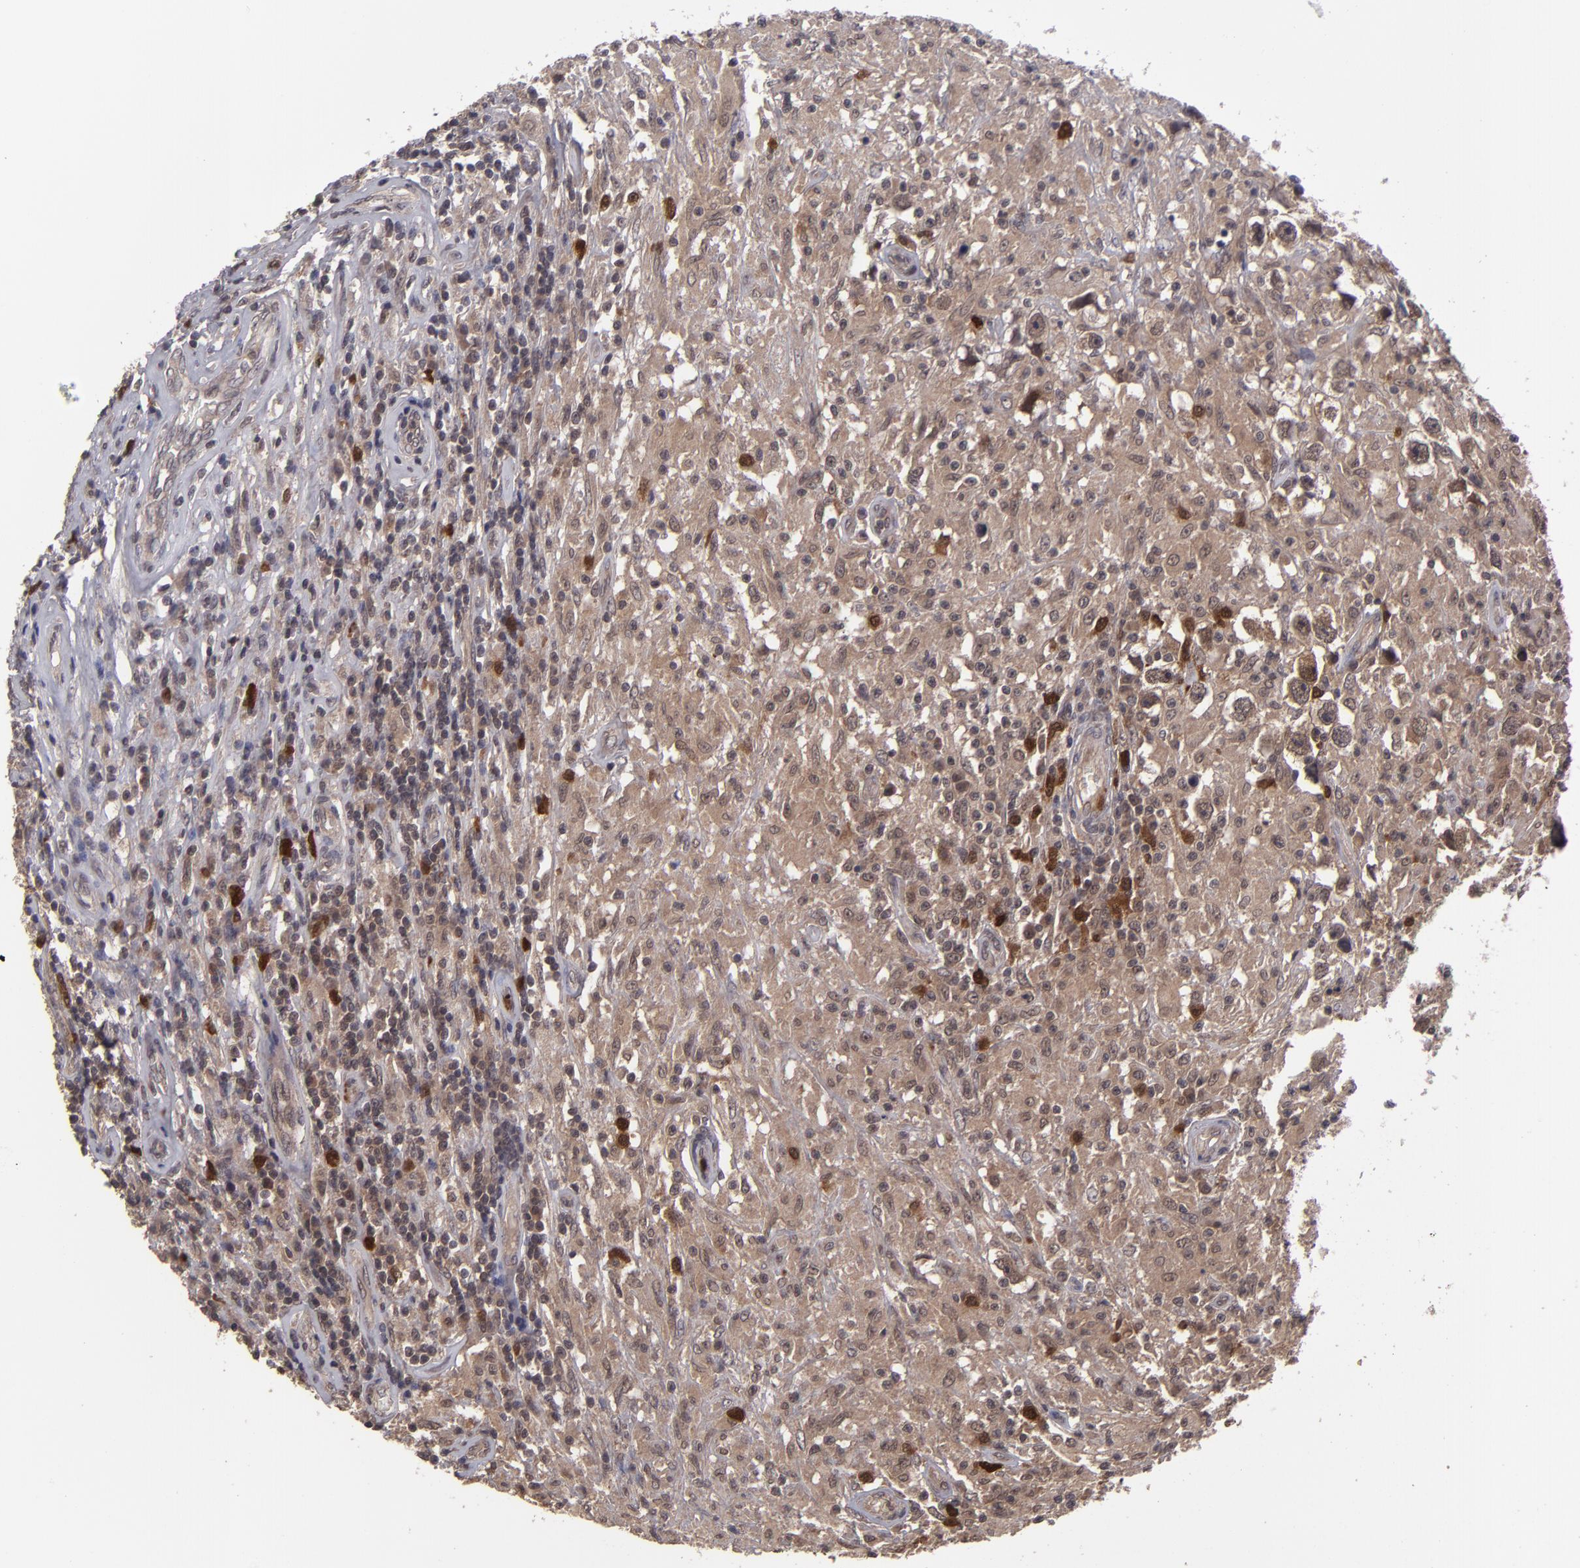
{"staining": {"intensity": "moderate", "quantity": ">75%", "location": "cytoplasmic/membranous,nuclear"}, "tissue": "testis cancer", "cell_type": "Tumor cells", "image_type": "cancer", "snomed": [{"axis": "morphology", "description": "Seminoma, NOS"}, {"axis": "topography", "description": "Testis"}], "caption": "Protein staining of seminoma (testis) tissue exhibits moderate cytoplasmic/membranous and nuclear expression in approximately >75% of tumor cells.", "gene": "TYMS", "patient": {"sex": "male", "age": 34}}